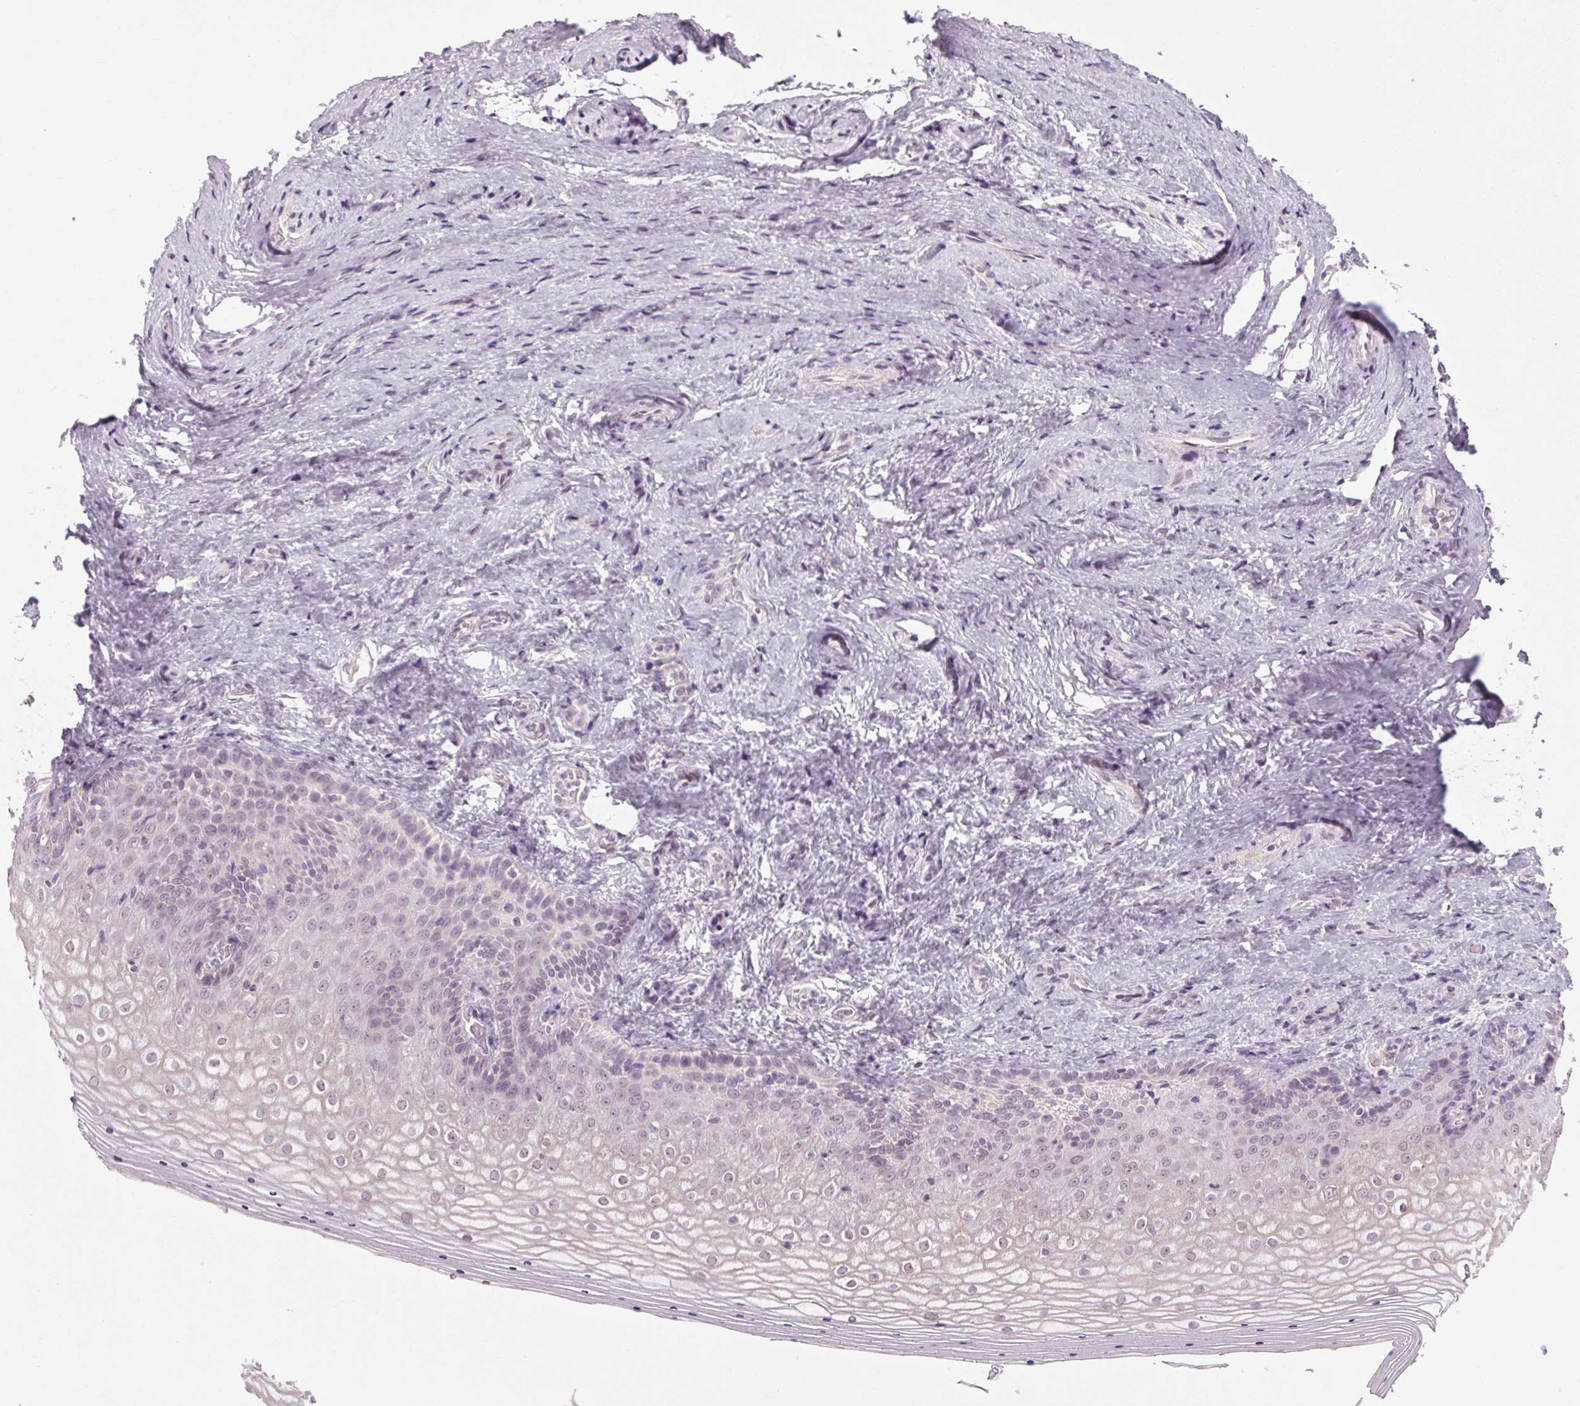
{"staining": {"intensity": "moderate", "quantity": "<25%", "location": "nuclear"}, "tissue": "vagina", "cell_type": "Squamous epithelial cells", "image_type": "normal", "snomed": [{"axis": "morphology", "description": "Normal tissue, NOS"}, {"axis": "topography", "description": "Vagina"}], "caption": "Moderate nuclear staining for a protein is identified in about <25% of squamous epithelial cells of normal vagina using immunohistochemistry.", "gene": "KLHL40", "patient": {"sex": "female", "age": 42}}